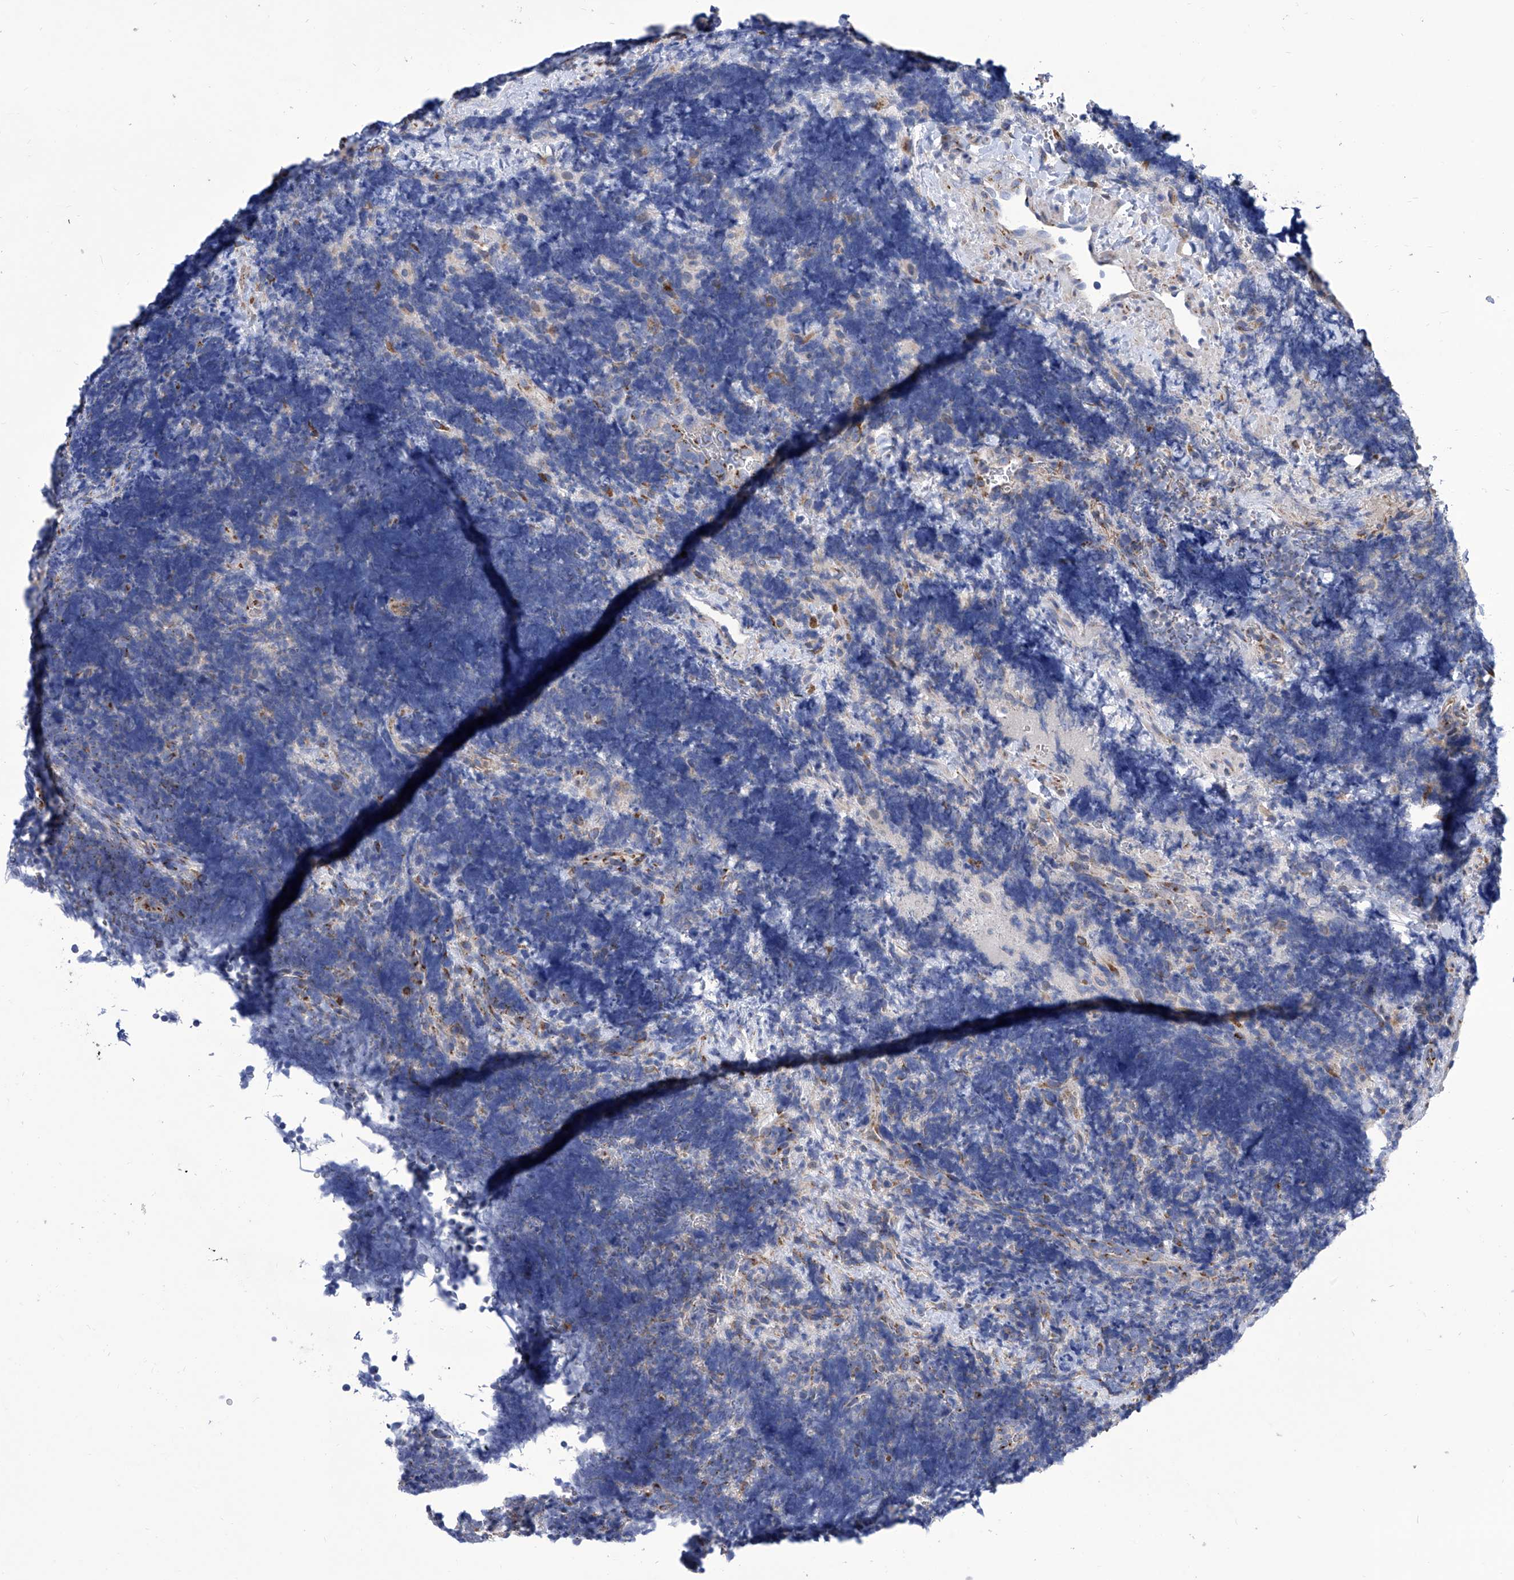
{"staining": {"intensity": "negative", "quantity": "none", "location": "none"}, "tissue": "lymphoma", "cell_type": "Tumor cells", "image_type": "cancer", "snomed": [{"axis": "morphology", "description": "Malignant lymphoma, non-Hodgkin's type, High grade"}, {"axis": "topography", "description": "Lymph node"}], "caption": "IHC histopathology image of malignant lymphoma, non-Hodgkin's type (high-grade) stained for a protein (brown), which exhibits no expression in tumor cells.", "gene": "TJAP1", "patient": {"sex": "male", "age": 13}}